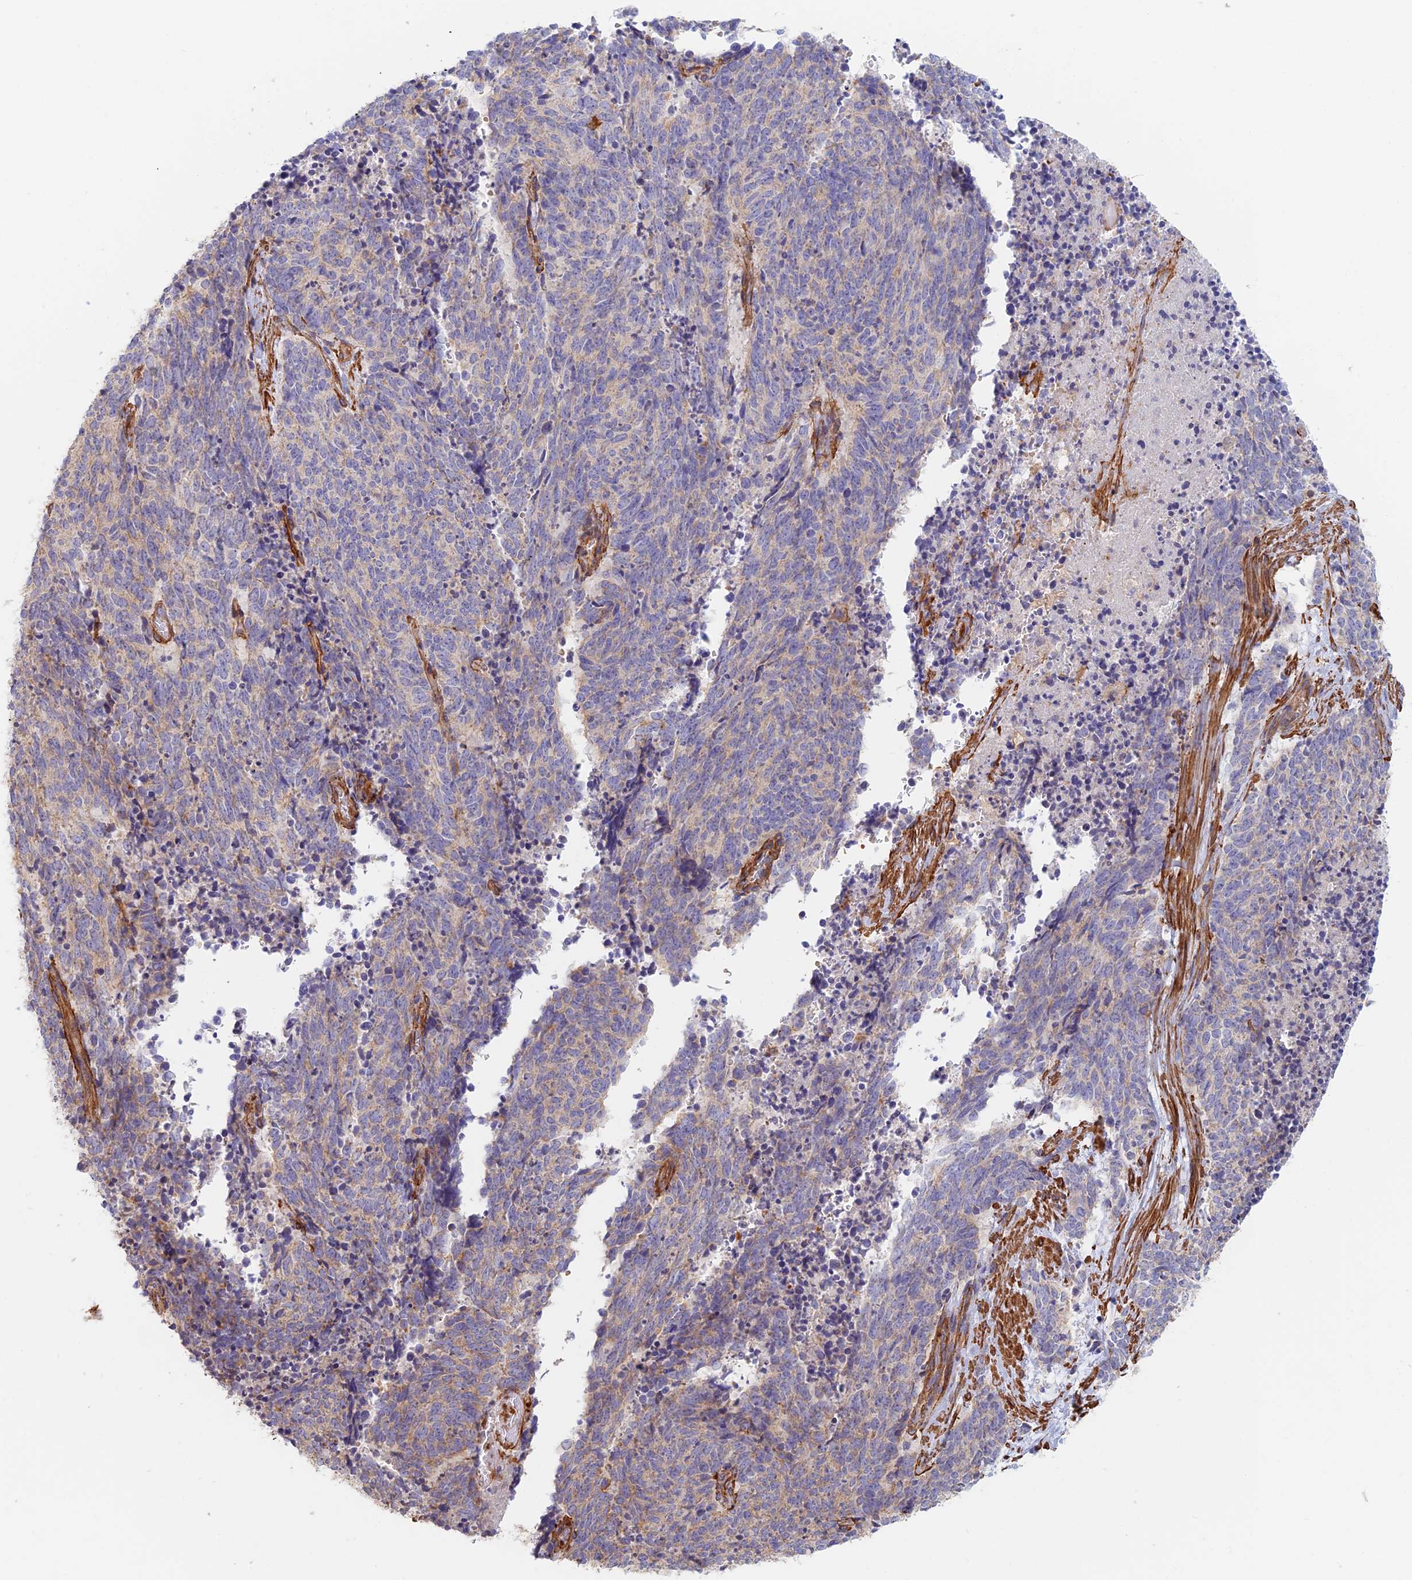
{"staining": {"intensity": "negative", "quantity": "none", "location": "none"}, "tissue": "cervical cancer", "cell_type": "Tumor cells", "image_type": "cancer", "snomed": [{"axis": "morphology", "description": "Squamous cell carcinoma, NOS"}, {"axis": "topography", "description": "Cervix"}], "caption": "IHC of cervical squamous cell carcinoma displays no staining in tumor cells.", "gene": "PAK4", "patient": {"sex": "female", "age": 29}}